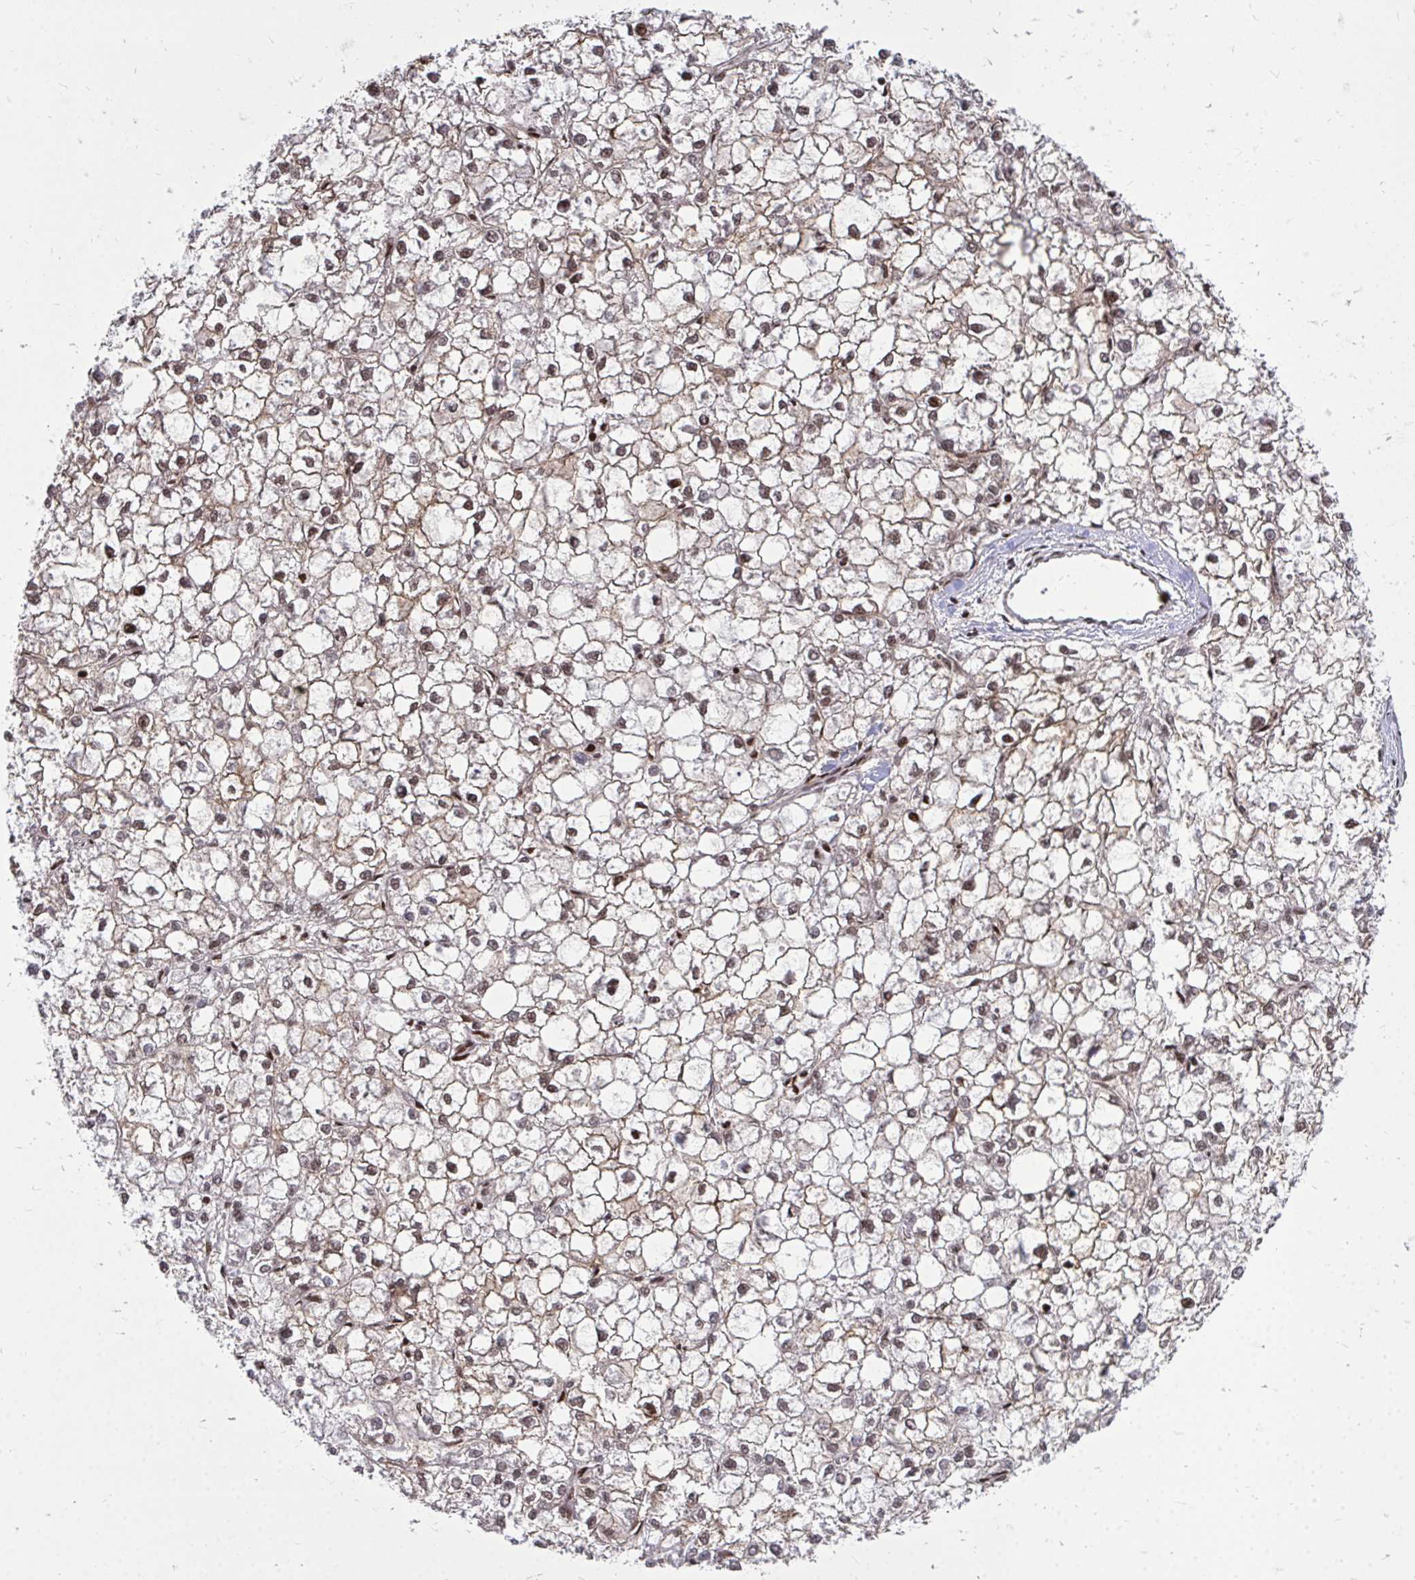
{"staining": {"intensity": "weak", "quantity": "25%-75%", "location": "nuclear"}, "tissue": "liver cancer", "cell_type": "Tumor cells", "image_type": "cancer", "snomed": [{"axis": "morphology", "description": "Carcinoma, Hepatocellular, NOS"}, {"axis": "topography", "description": "Liver"}], "caption": "Protein expression analysis of hepatocellular carcinoma (liver) exhibits weak nuclear positivity in approximately 25%-75% of tumor cells.", "gene": "TBL1Y", "patient": {"sex": "female", "age": 43}}